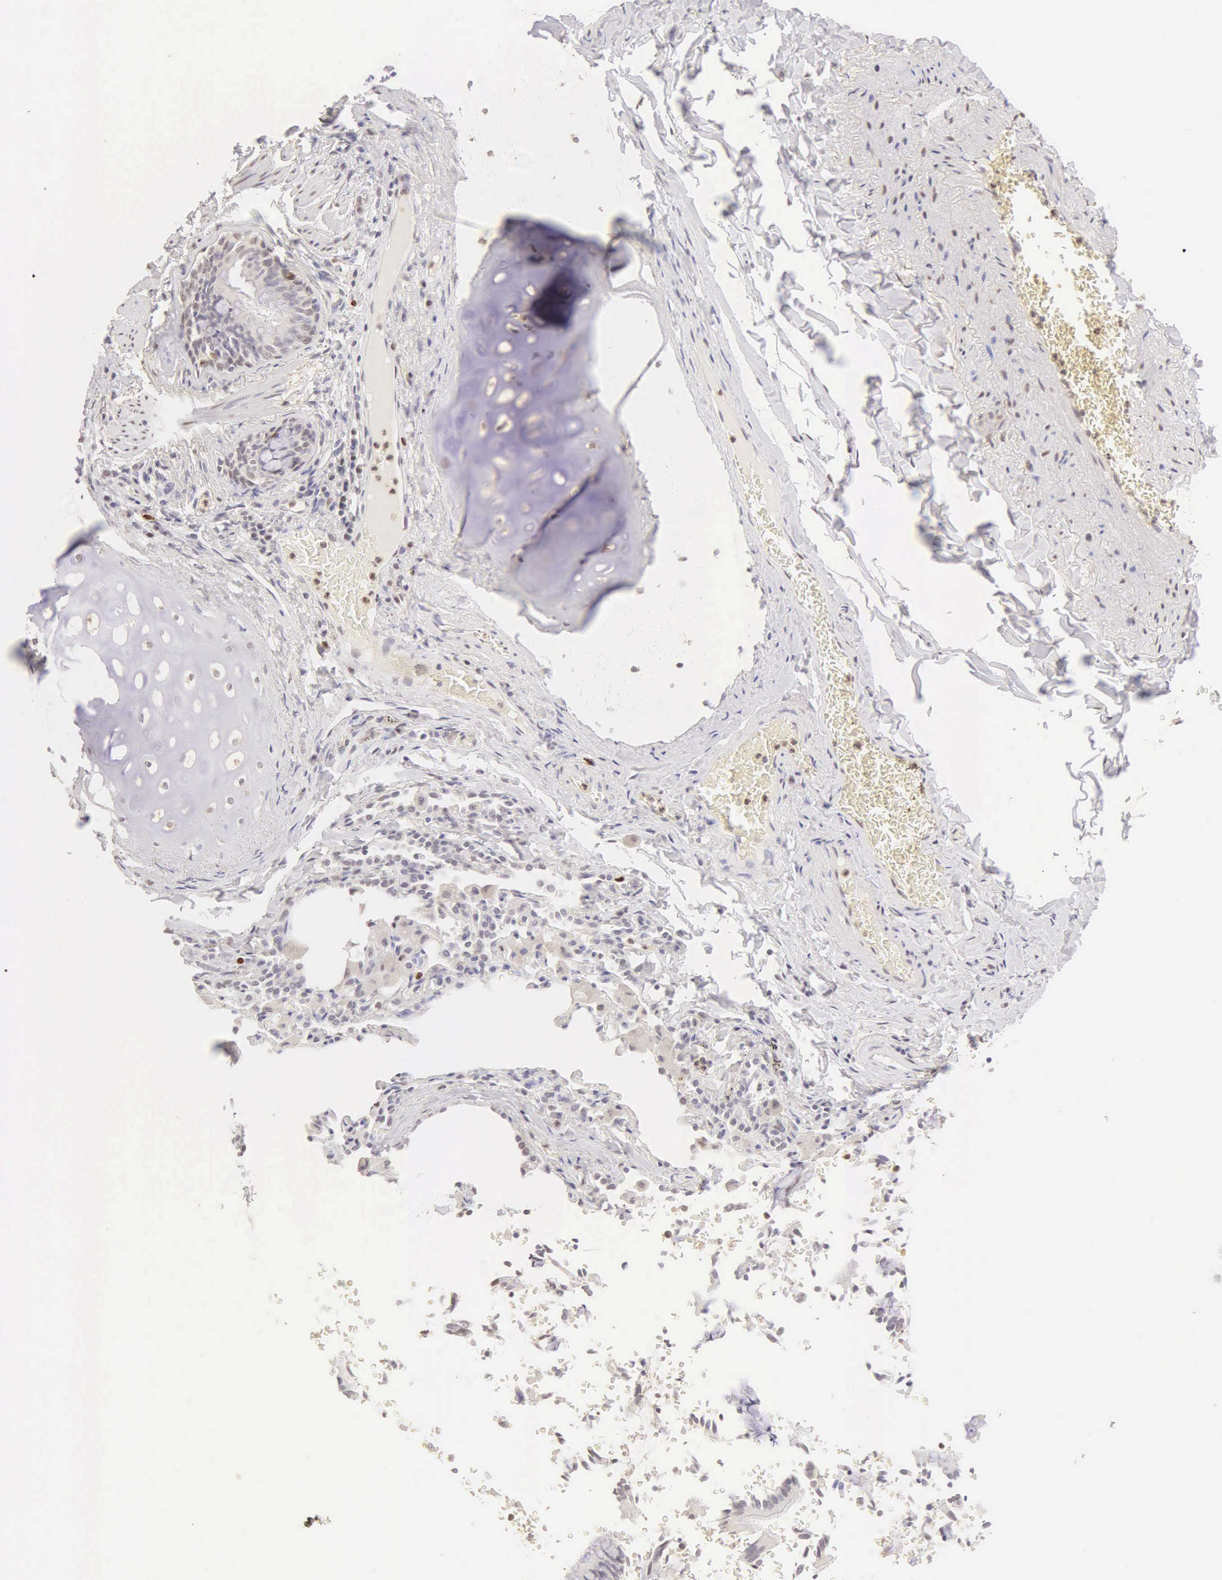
{"staining": {"intensity": "weak", "quantity": "<25%", "location": "nuclear"}, "tissue": "bronchus", "cell_type": "Respiratory epithelial cells", "image_type": "normal", "snomed": [{"axis": "morphology", "description": "Normal tissue, NOS"}, {"axis": "topography", "description": "Lung"}], "caption": "High power microscopy histopathology image of an immunohistochemistry image of unremarkable bronchus, revealing no significant positivity in respiratory epithelial cells.", "gene": "MKI67", "patient": {"sex": "male", "age": 54}}